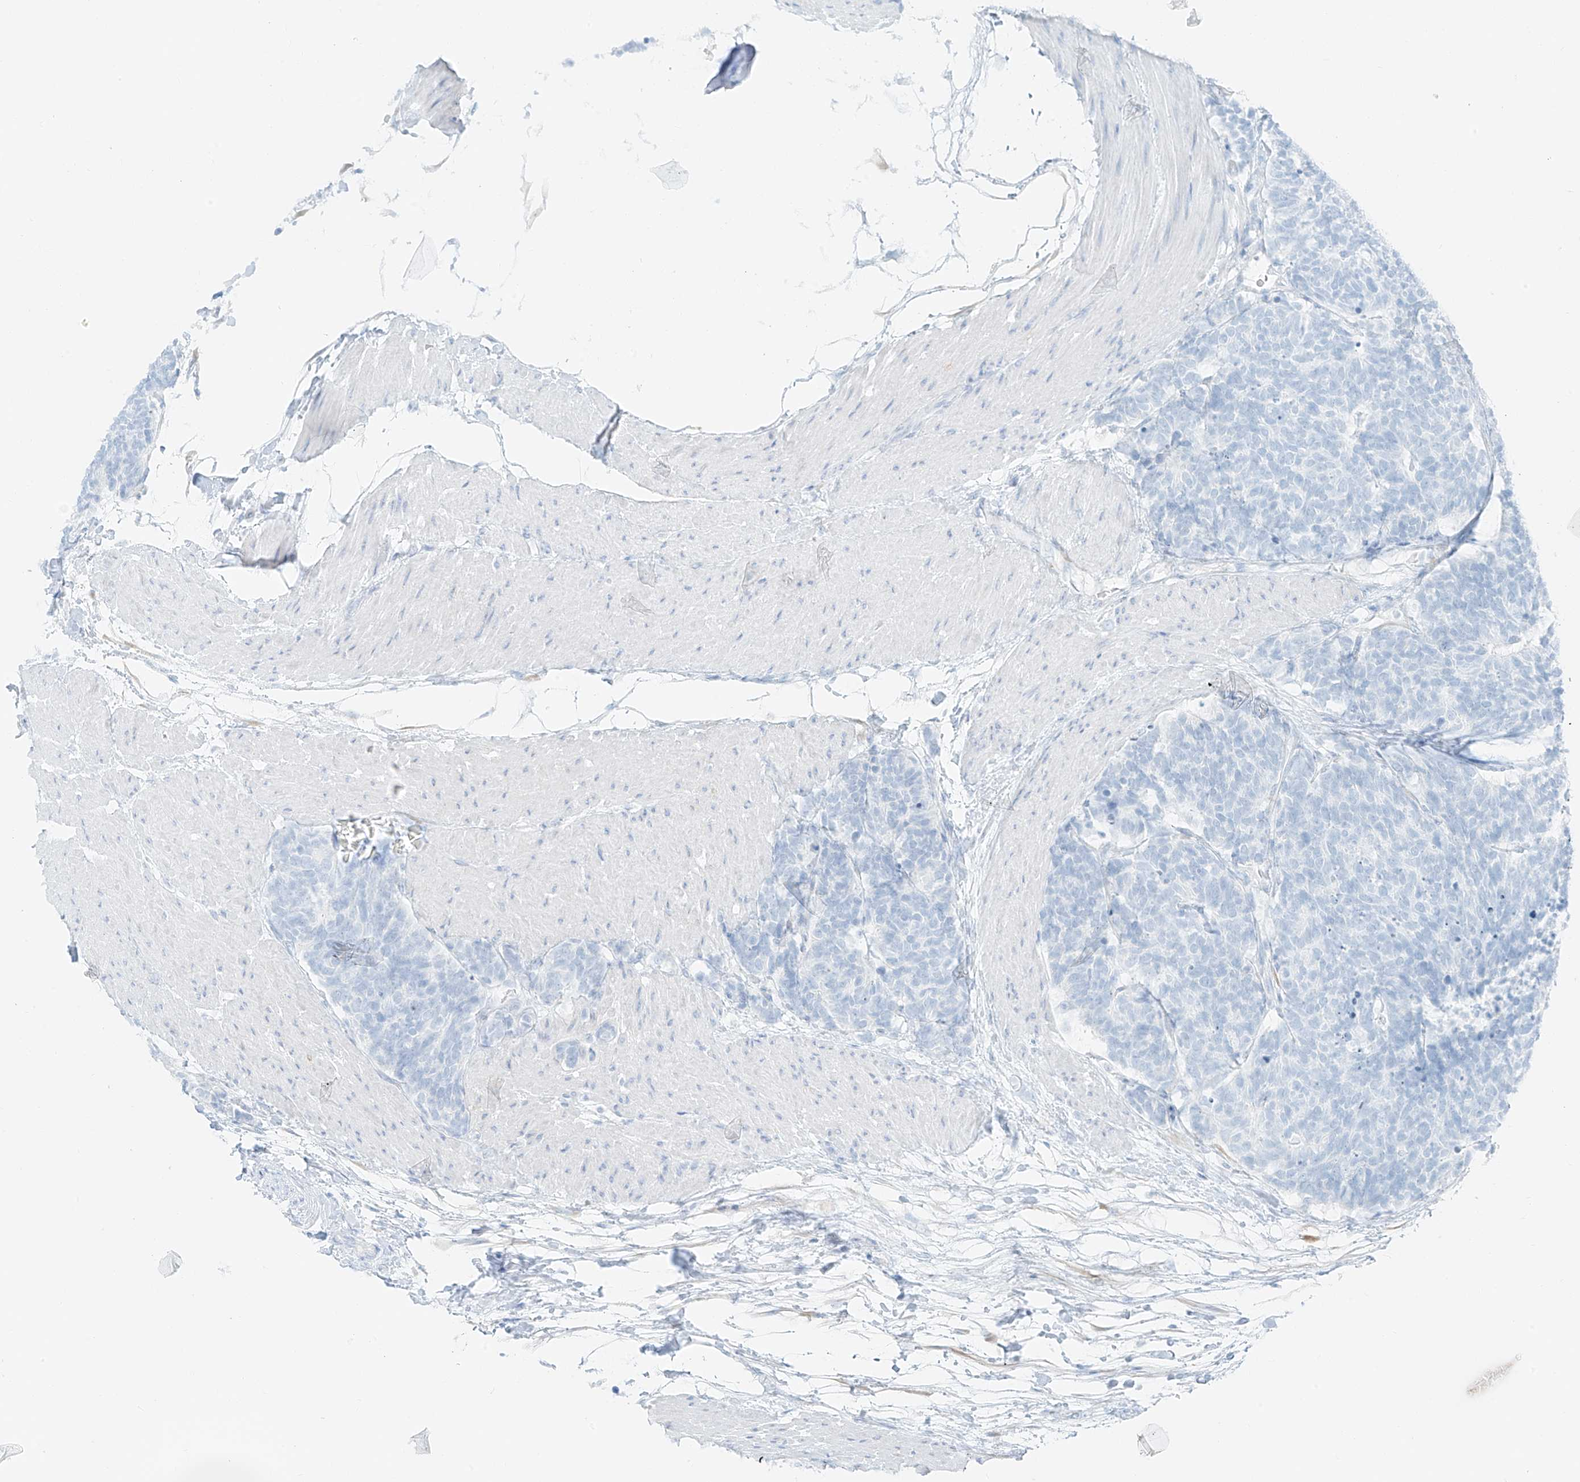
{"staining": {"intensity": "negative", "quantity": "none", "location": "none"}, "tissue": "carcinoid", "cell_type": "Tumor cells", "image_type": "cancer", "snomed": [{"axis": "morphology", "description": "Carcinoma, NOS"}, {"axis": "morphology", "description": "Carcinoid, malignant, NOS"}, {"axis": "topography", "description": "Urinary bladder"}], "caption": "Photomicrograph shows no protein staining in tumor cells of carcinoid tissue.", "gene": "FSTL1", "patient": {"sex": "male", "age": 57}}